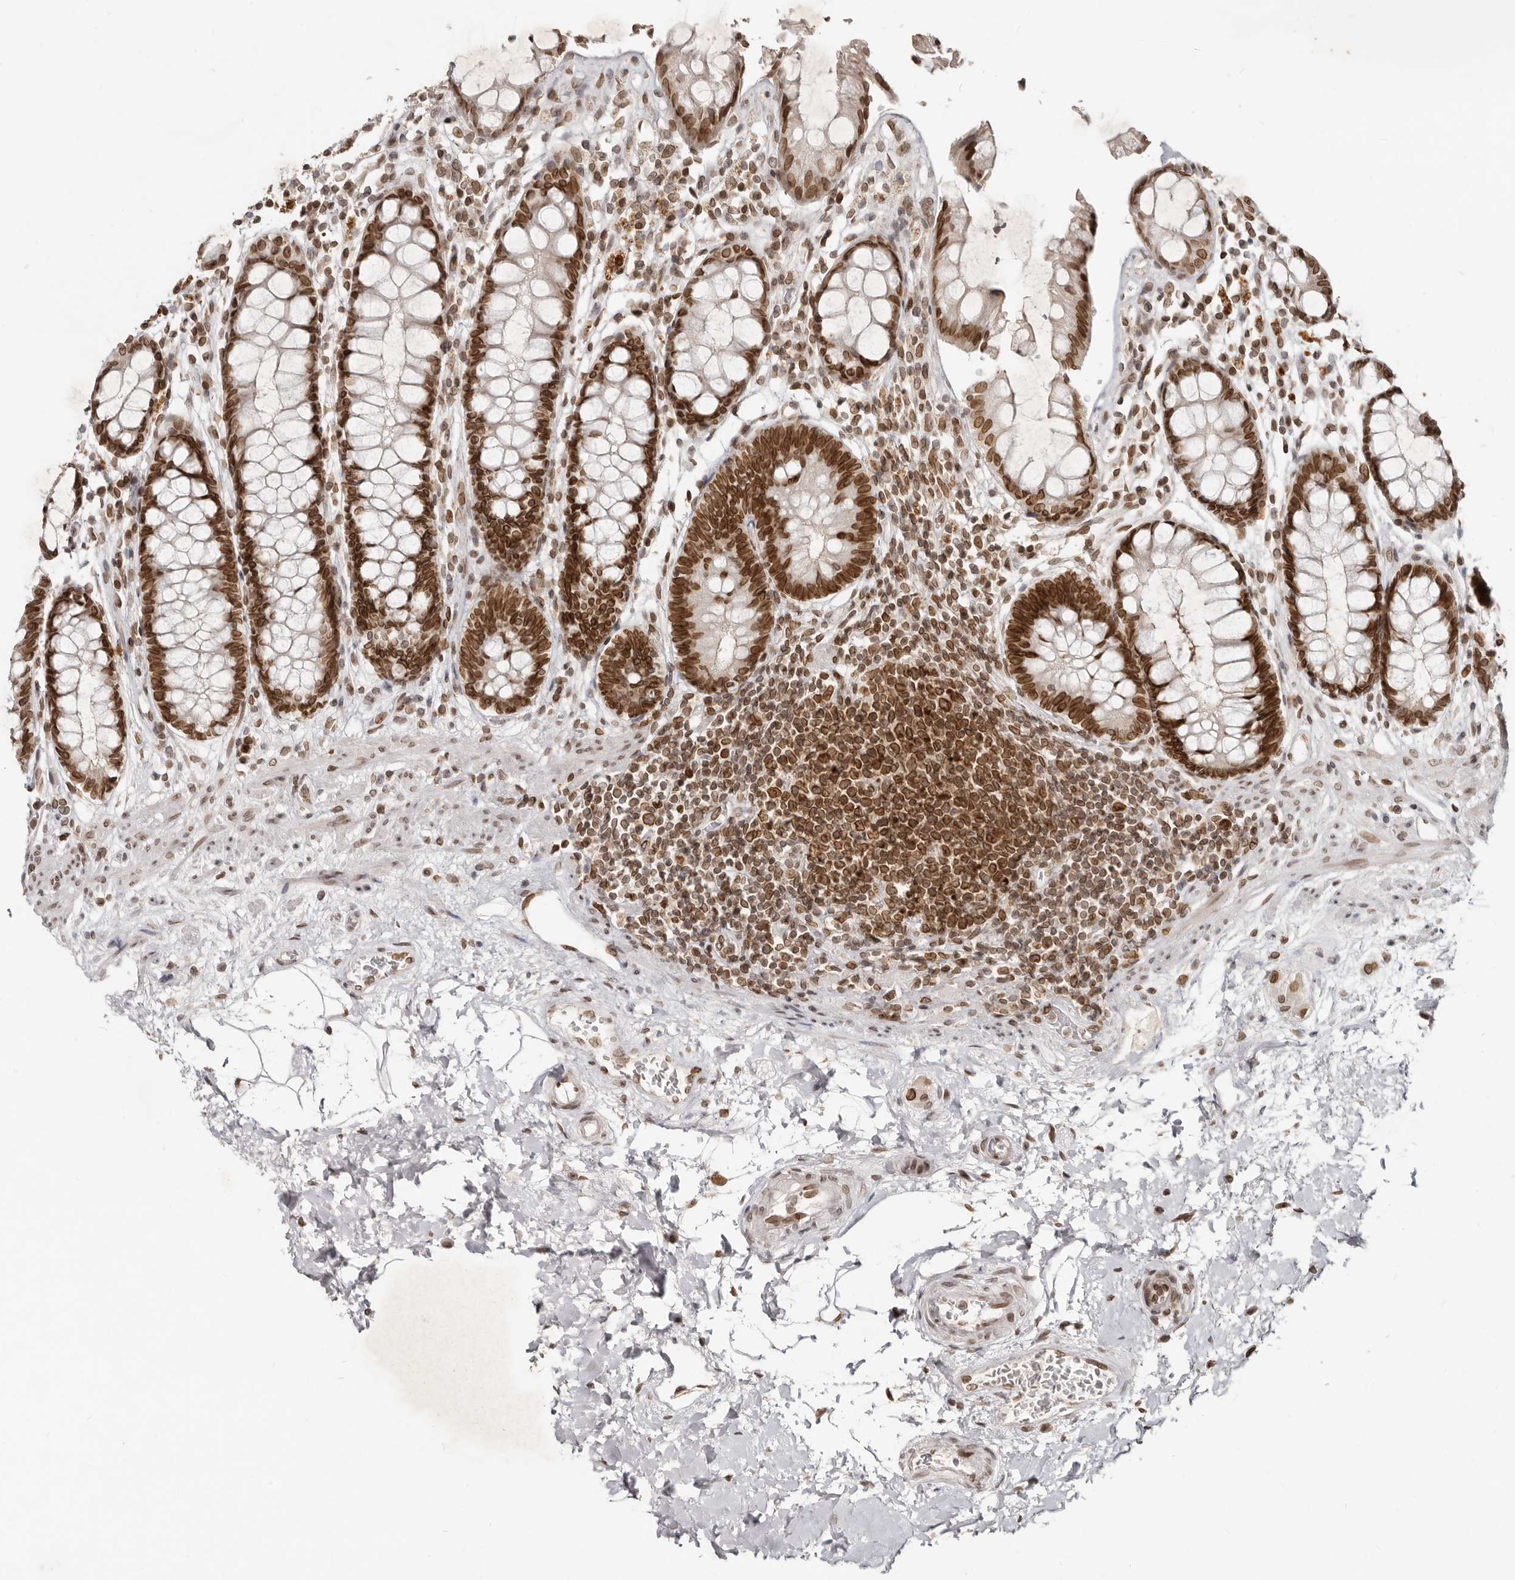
{"staining": {"intensity": "strong", "quantity": ">75%", "location": "nuclear"}, "tissue": "rectum", "cell_type": "Glandular cells", "image_type": "normal", "snomed": [{"axis": "morphology", "description": "Normal tissue, NOS"}, {"axis": "topography", "description": "Rectum"}], "caption": "Approximately >75% of glandular cells in benign rectum exhibit strong nuclear protein positivity as visualized by brown immunohistochemical staining.", "gene": "NUP153", "patient": {"sex": "male", "age": 64}}